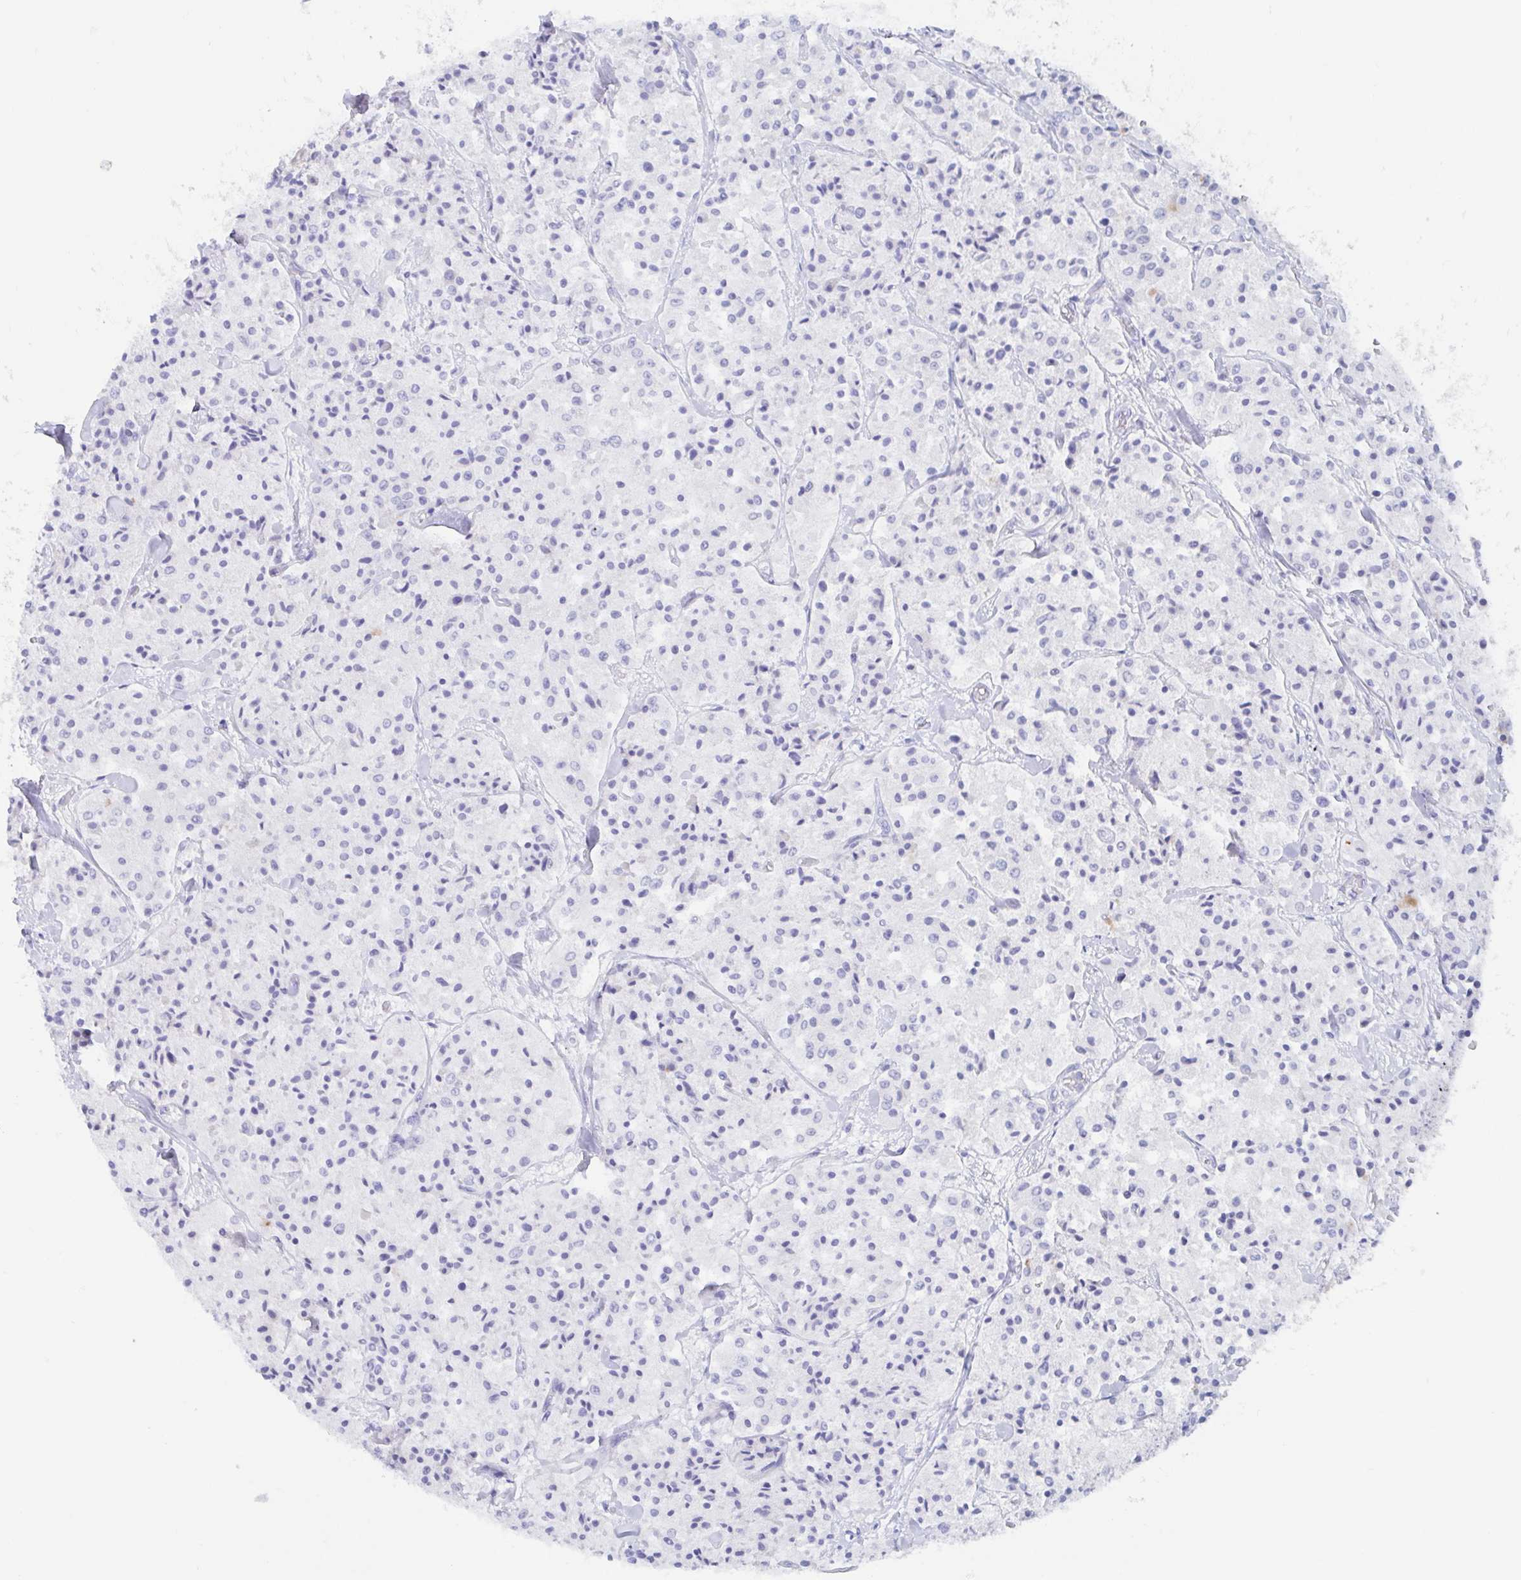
{"staining": {"intensity": "negative", "quantity": "none", "location": "none"}, "tissue": "carcinoid", "cell_type": "Tumor cells", "image_type": "cancer", "snomed": [{"axis": "morphology", "description": "Carcinoid, malignant, NOS"}, {"axis": "topography", "description": "Lung"}], "caption": "The immunohistochemistry (IHC) histopathology image has no significant expression in tumor cells of malignant carcinoid tissue.", "gene": "TEX12", "patient": {"sex": "male", "age": 71}}